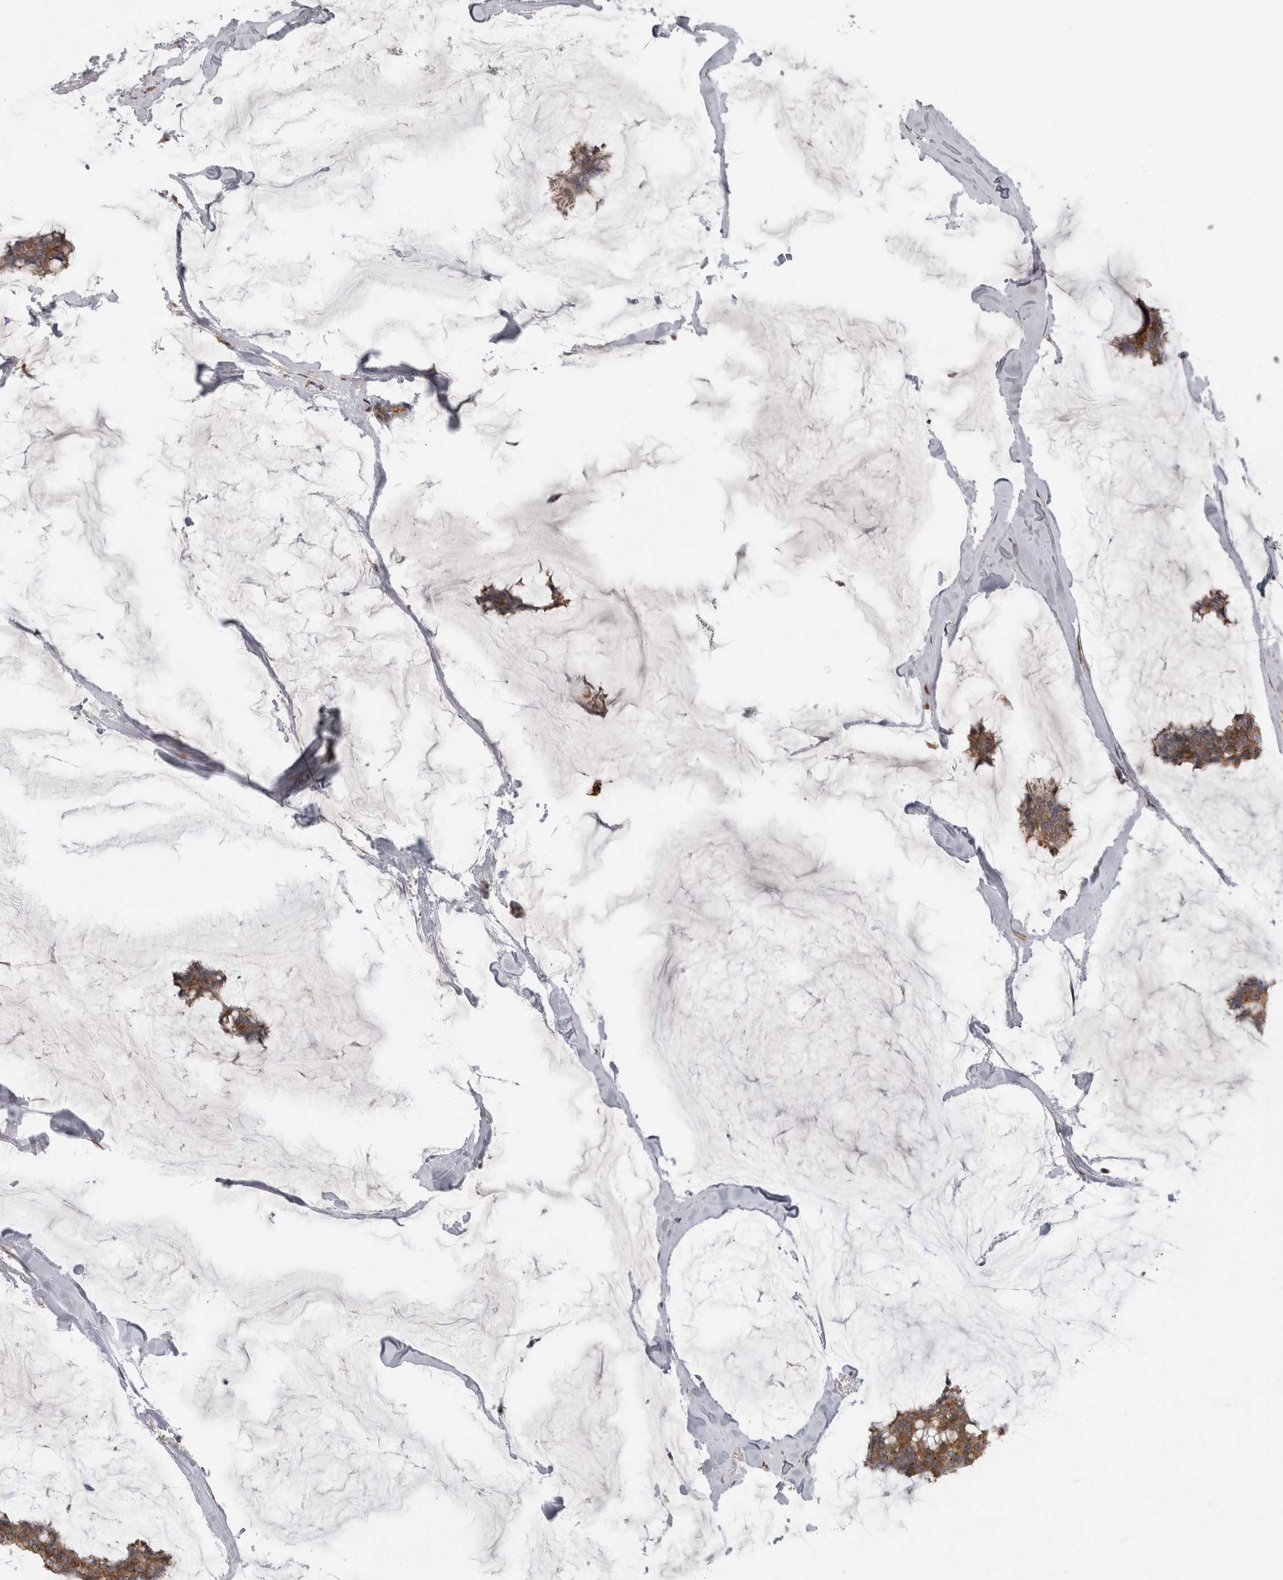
{"staining": {"intensity": "moderate", "quantity": ">75%", "location": "cytoplasmic/membranous"}, "tissue": "breast cancer", "cell_type": "Tumor cells", "image_type": "cancer", "snomed": [{"axis": "morphology", "description": "Duct carcinoma"}, {"axis": "topography", "description": "Breast"}], "caption": "Protein expression analysis of human invasive ductal carcinoma (breast) reveals moderate cytoplasmic/membranous staining in approximately >75% of tumor cells. Nuclei are stained in blue.", "gene": "ATXN2", "patient": {"sex": "female", "age": 93}}